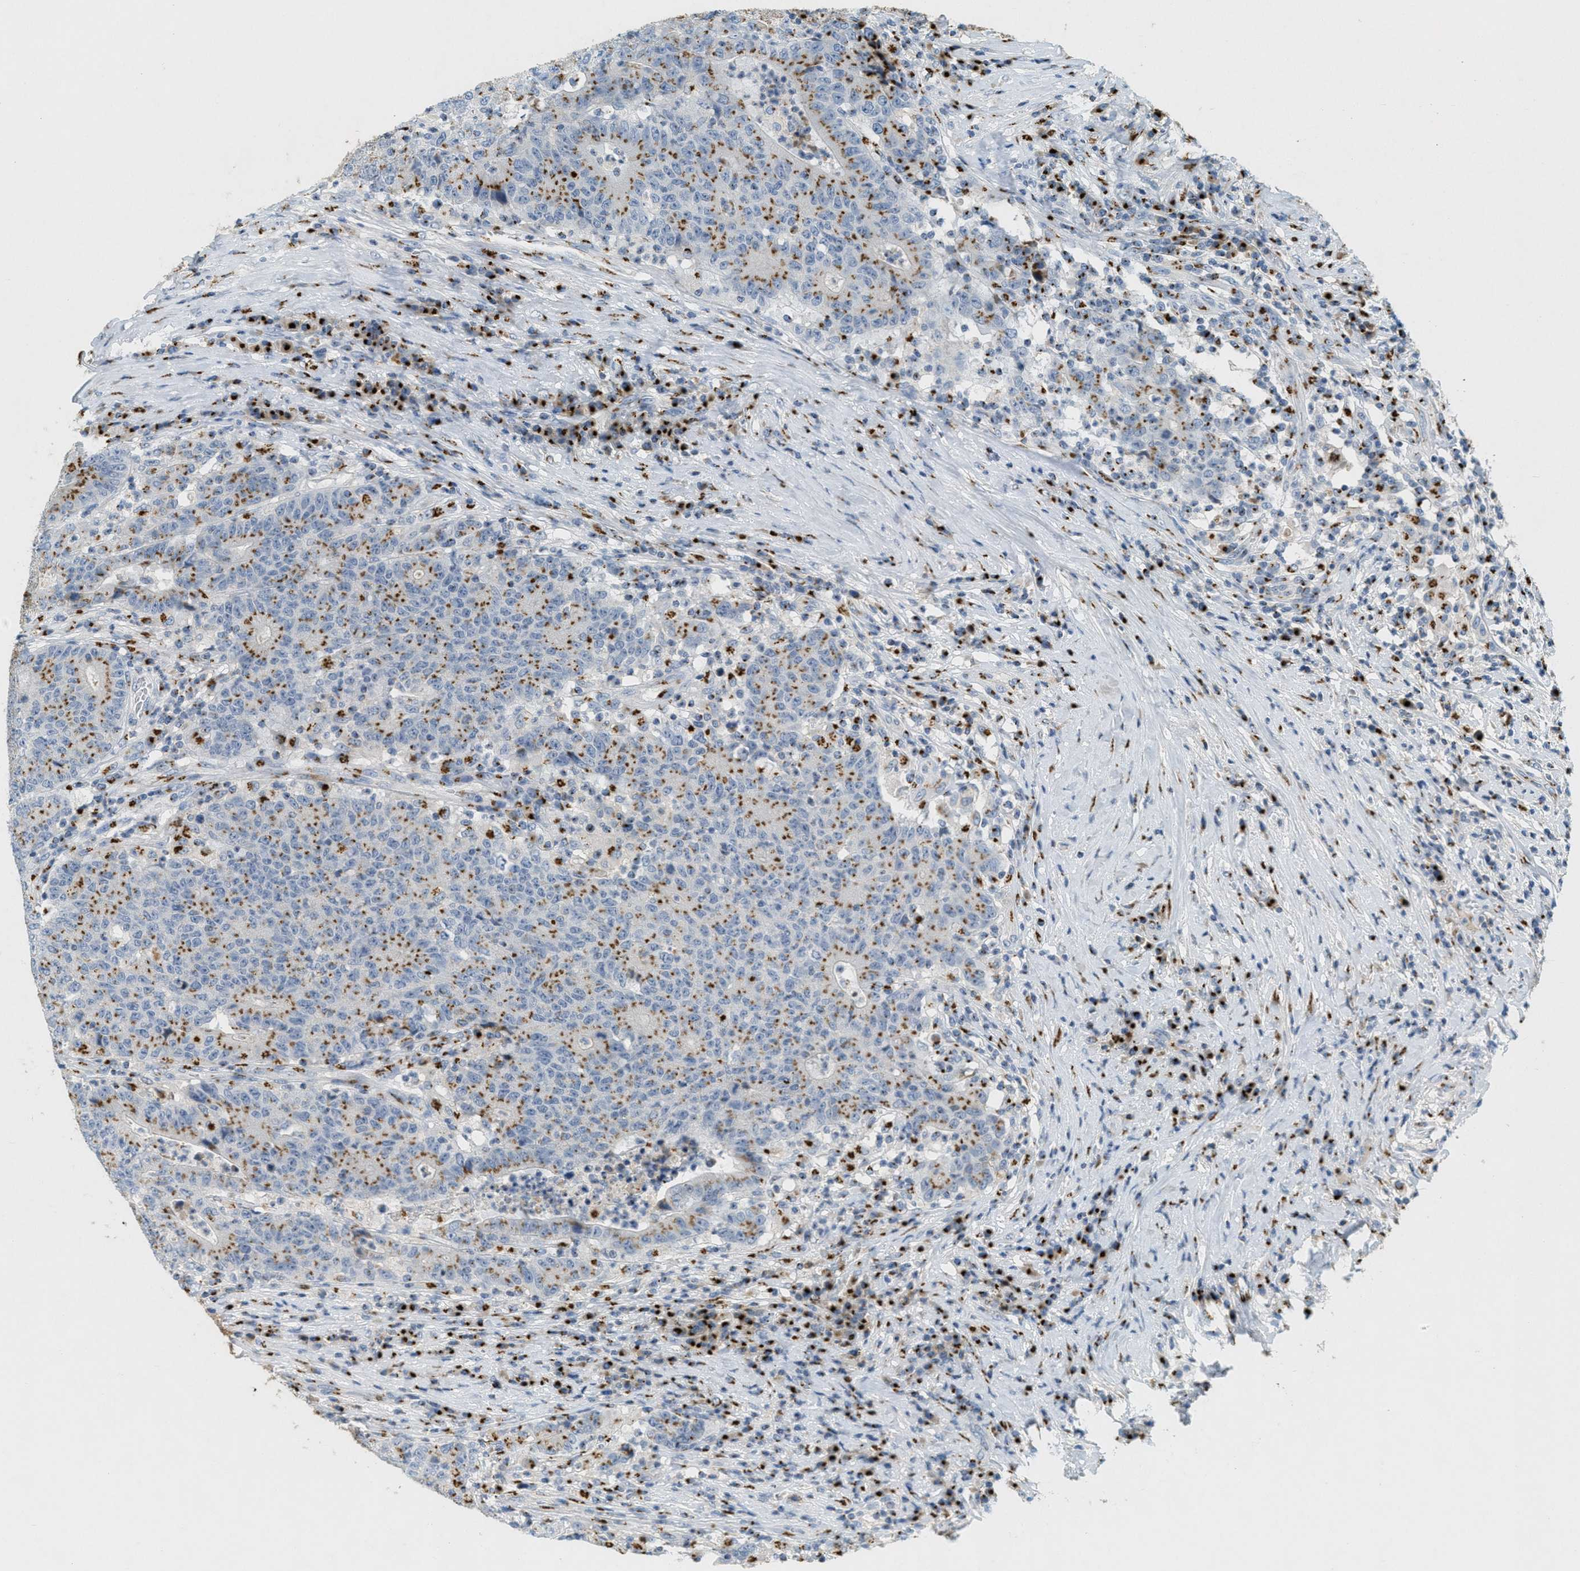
{"staining": {"intensity": "moderate", "quantity": ">75%", "location": "cytoplasmic/membranous"}, "tissue": "colorectal cancer", "cell_type": "Tumor cells", "image_type": "cancer", "snomed": [{"axis": "morphology", "description": "Normal tissue, NOS"}, {"axis": "morphology", "description": "Adenocarcinoma, NOS"}, {"axis": "topography", "description": "Colon"}], "caption": "Moderate cytoplasmic/membranous expression for a protein is identified in about >75% of tumor cells of colorectal adenocarcinoma using immunohistochemistry.", "gene": "ENTPD4", "patient": {"sex": "female", "age": 75}}